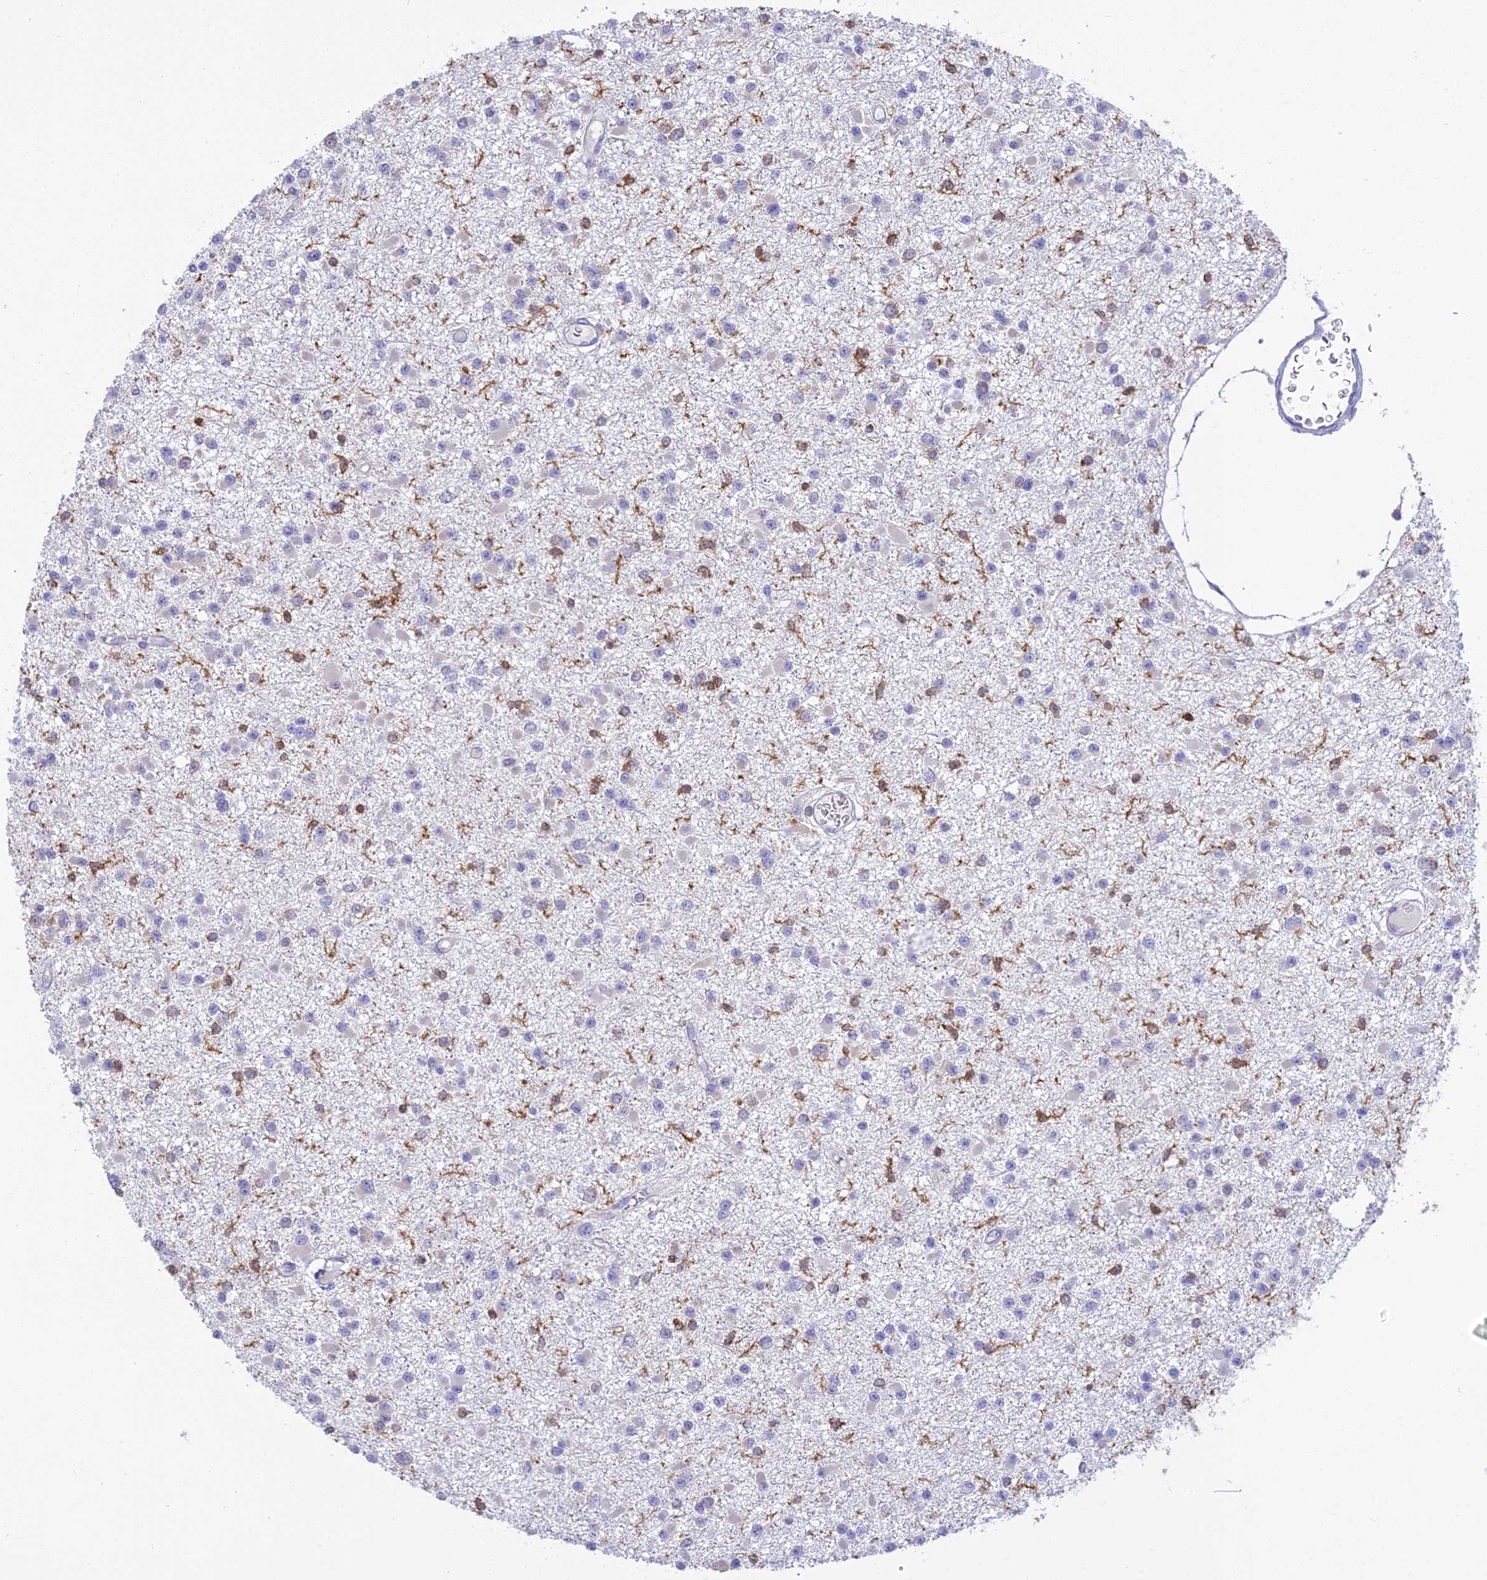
{"staining": {"intensity": "weak", "quantity": "<25%", "location": "cytoplasmic/membranous"}, "tissue": "glioma", "cell_type": "Tumor cells", "image_type": "cancer", "snomed": [{"axis": "morphology", "description": "Glioma, malignant, Low grade"}, {"axis": "topography", "description": "Brain"}], "caption": "A photomicrograph of human glioma is negative for staining in tumor cells.", "gene": "UBE2G1", "patient": {"sex": "female", "age": 22}}